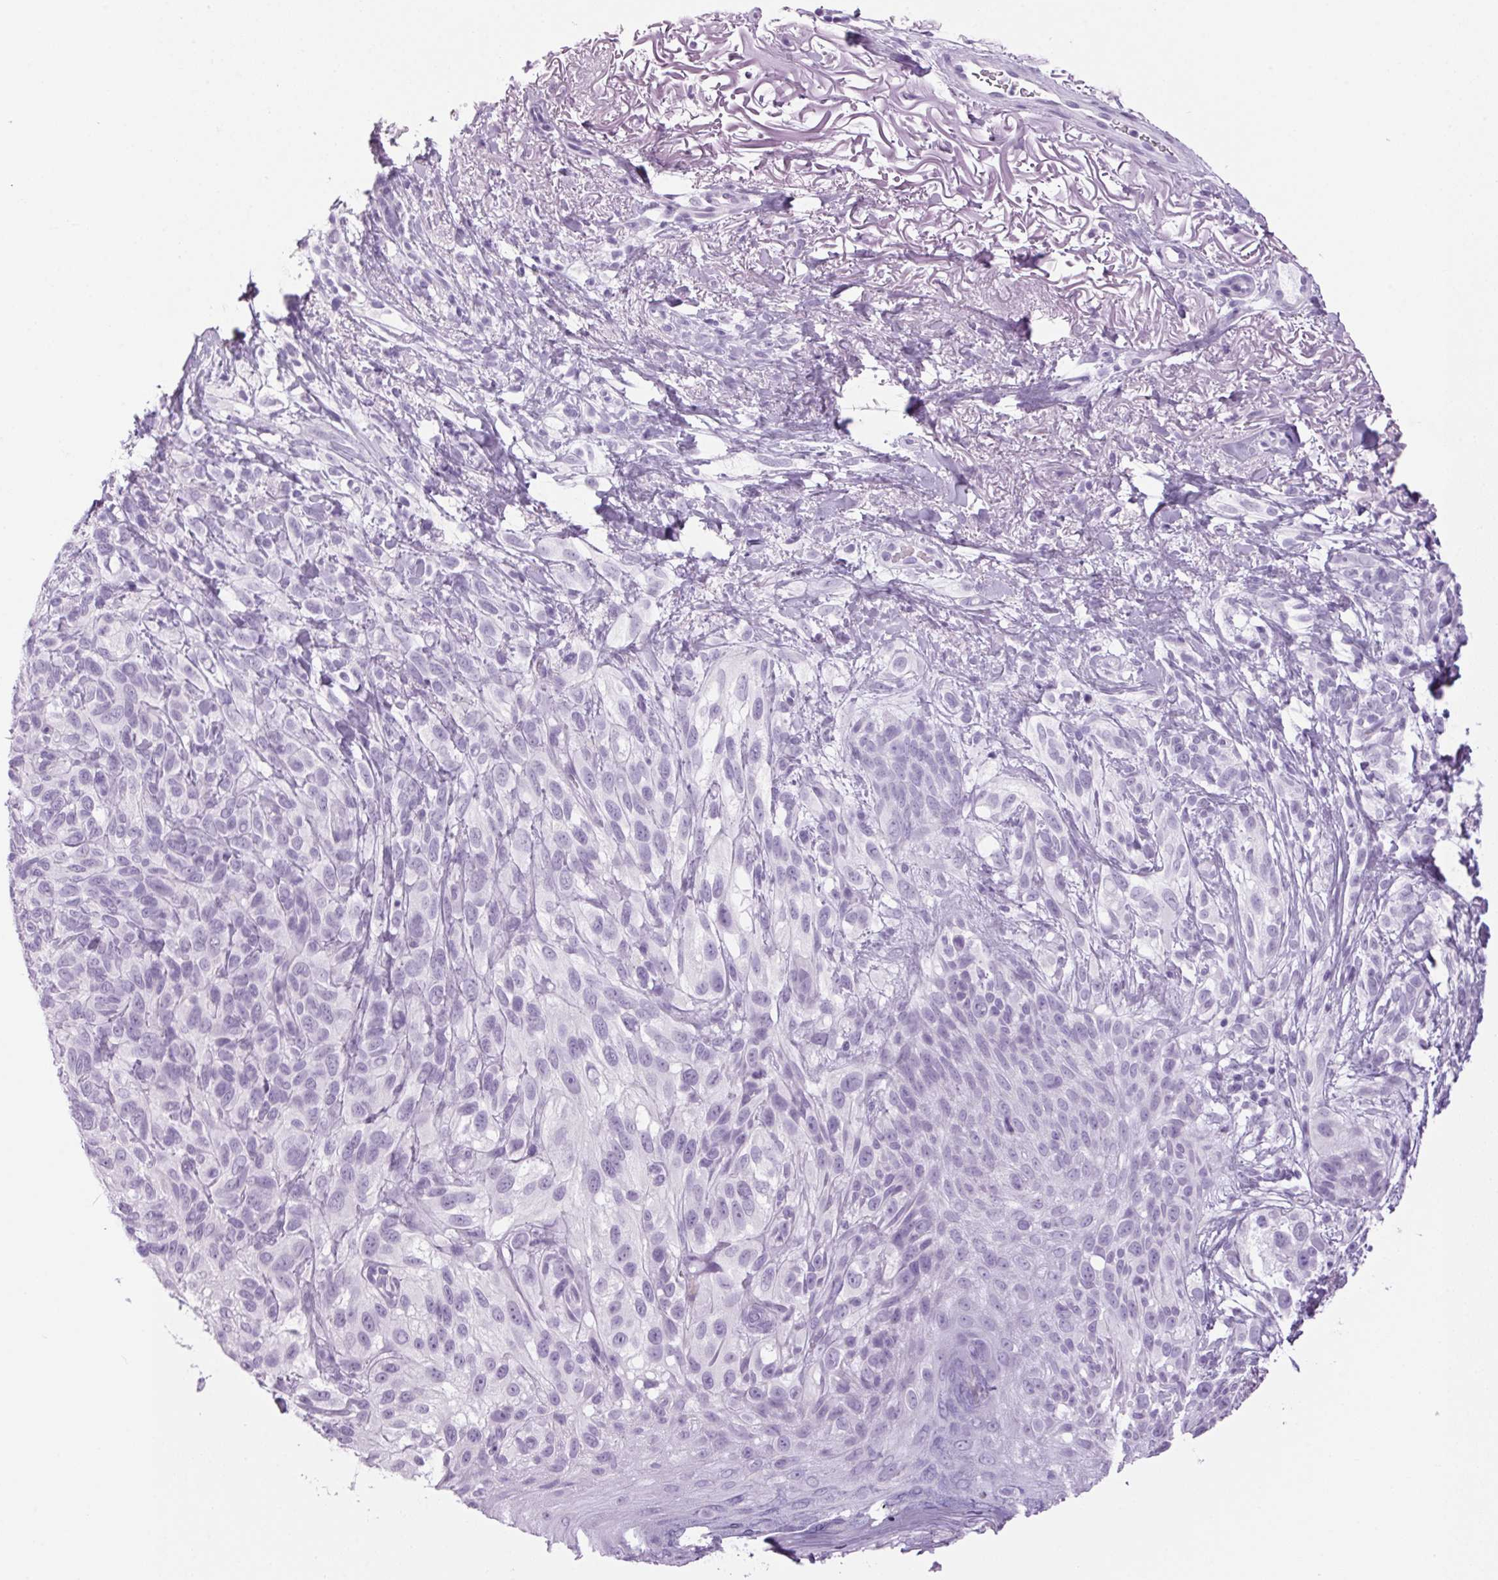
{"staining": {"intensity": "negative", "quantity": "none", "location": "none"}, "tissue": "melanoma", "cell_type": "Tumor cells", "image_type": "cancer", "snomed": [{"axis": "morphology", "description": "Malignant melanoma, NOS"}, {"axis": "topography", "description": "Skin"}], "caption": "IHC image of neoplastic tissue: human melanoma stained with DAB (3,3'-diaminobenzidine) demonstrates no significant protein staining in tumor cells.", "gene": "PPP1R1A", "patient": {"sex": "female", "age": 86}}